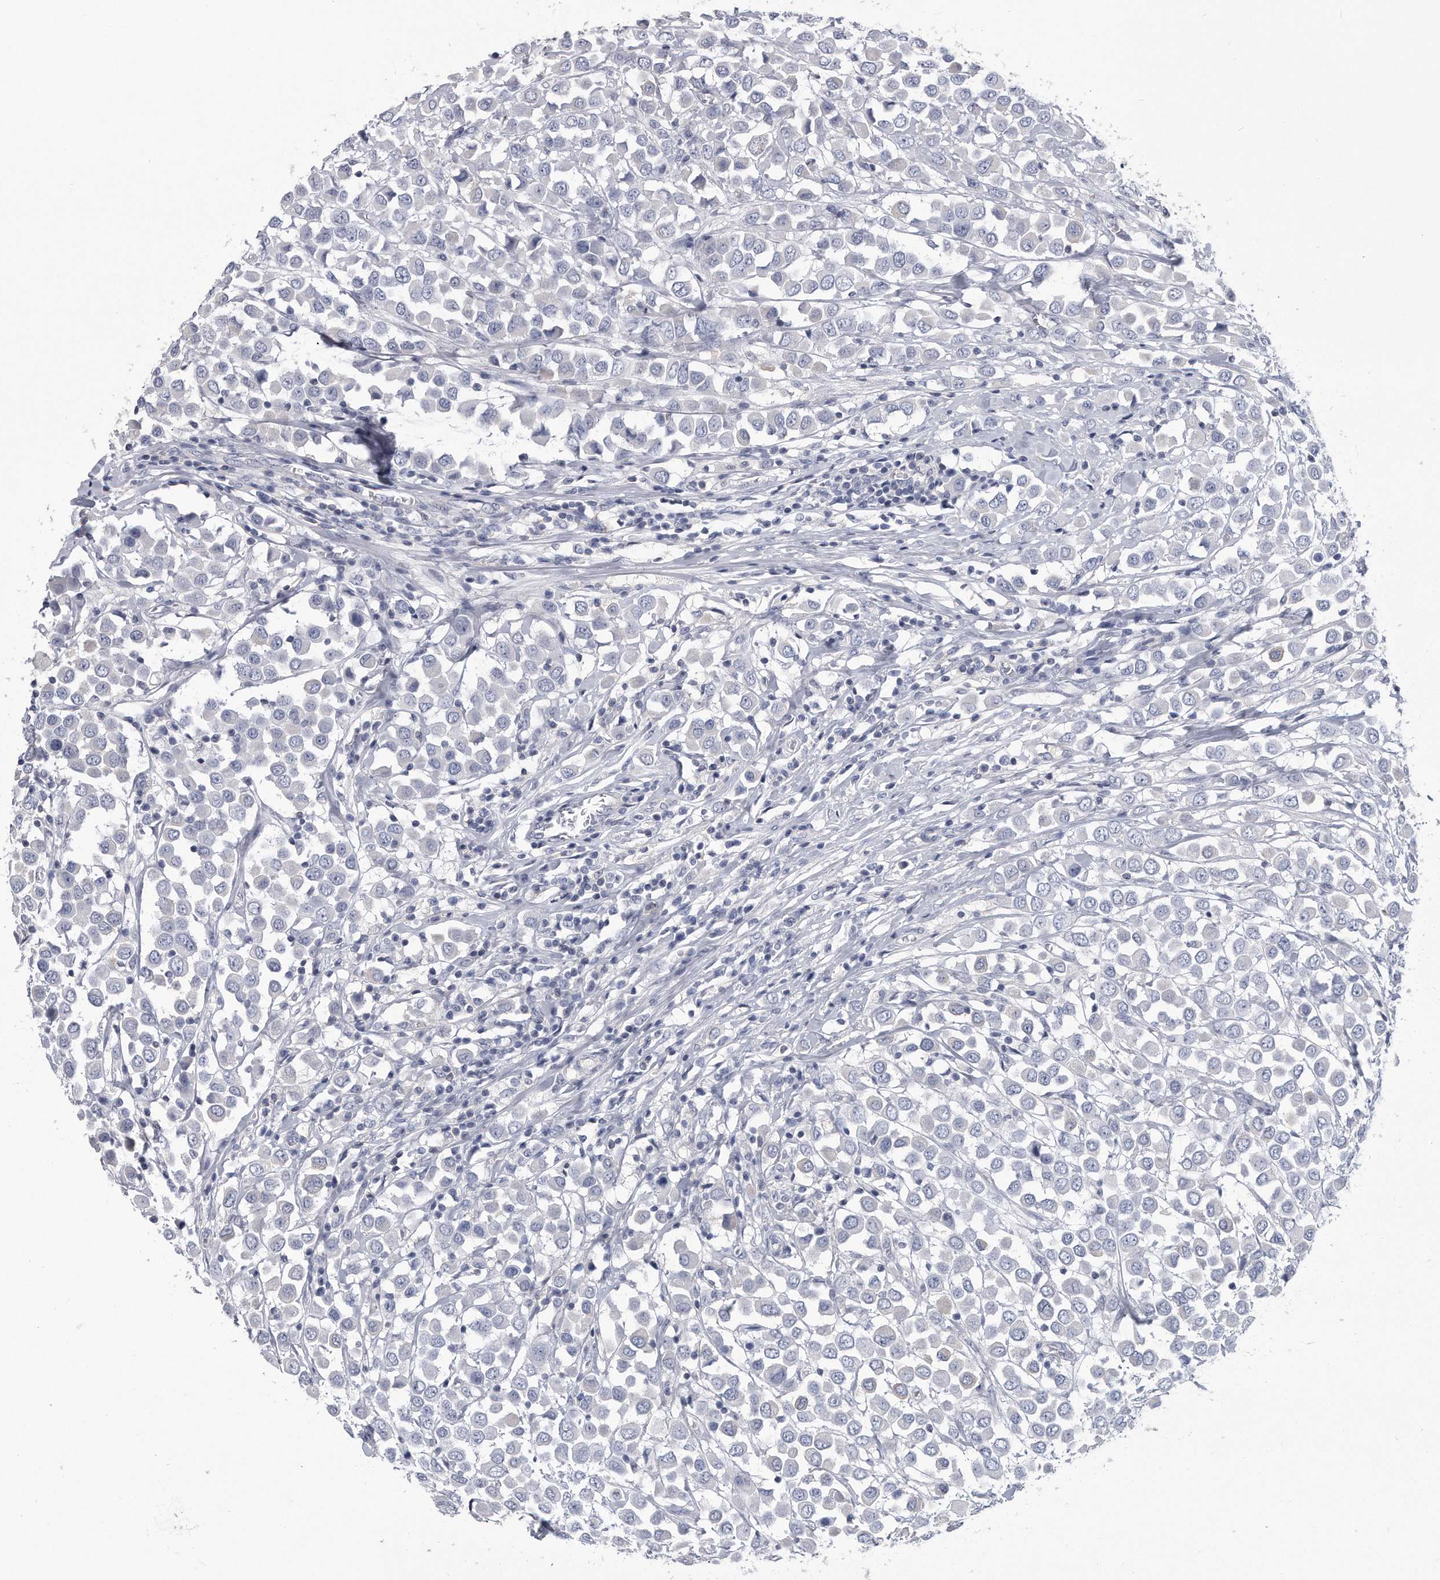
{"staining": {"intensity": "negative", "quantity": "none", "location": "none"}, "tissue": "breast cancer", "cell_type": "Tumor cells", "image_type": "cancer", "snomed": [{"axis": "morphology", "description": "Duct carcinoma"}, {"axis": "topography", "description": "Breast"}], "caption": "Human breast cancer stained for a protein using immunohistochemistry (IHC) shows no staining in tumor cells.", "gene": "PYGB", "patient": {"sex": "female", "age": 61}}